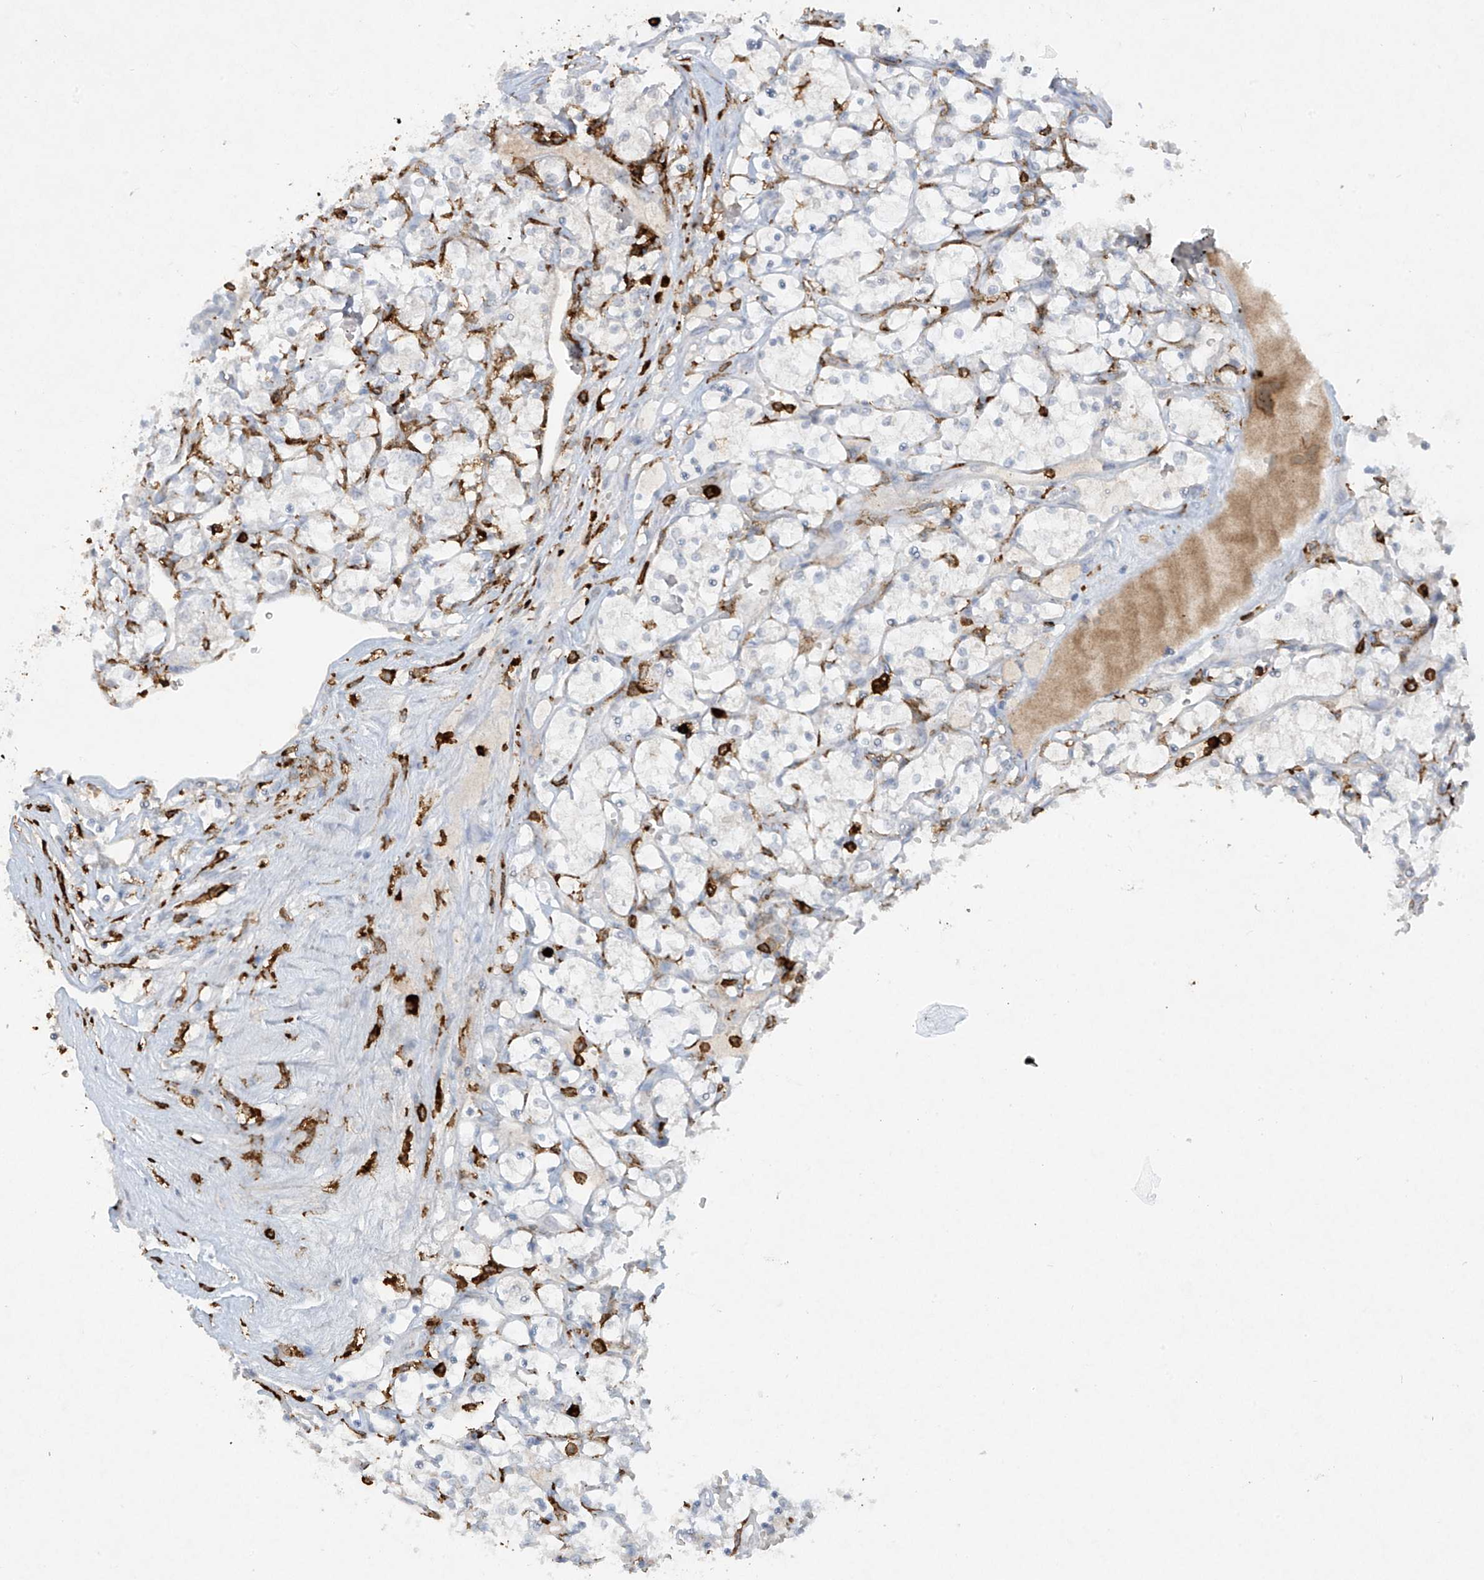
{"staining": {"intensity": "negative", "quantity": "none", "location": "none"}, "tissue": "renal cancer", "cell_type": "Tumor cells", "image_type": "cancer", "snomed": [{"axis": "morphology", "description": "Adenocarcinoma, NOS"}, {"axis": "topography", "description": "Kidney"}], "caption": "There is no significant expression in tumor cells of adenocarcinoma (renal).", "gene": "FCGR3A", "patient": {"sex": "female", "age": 69}}